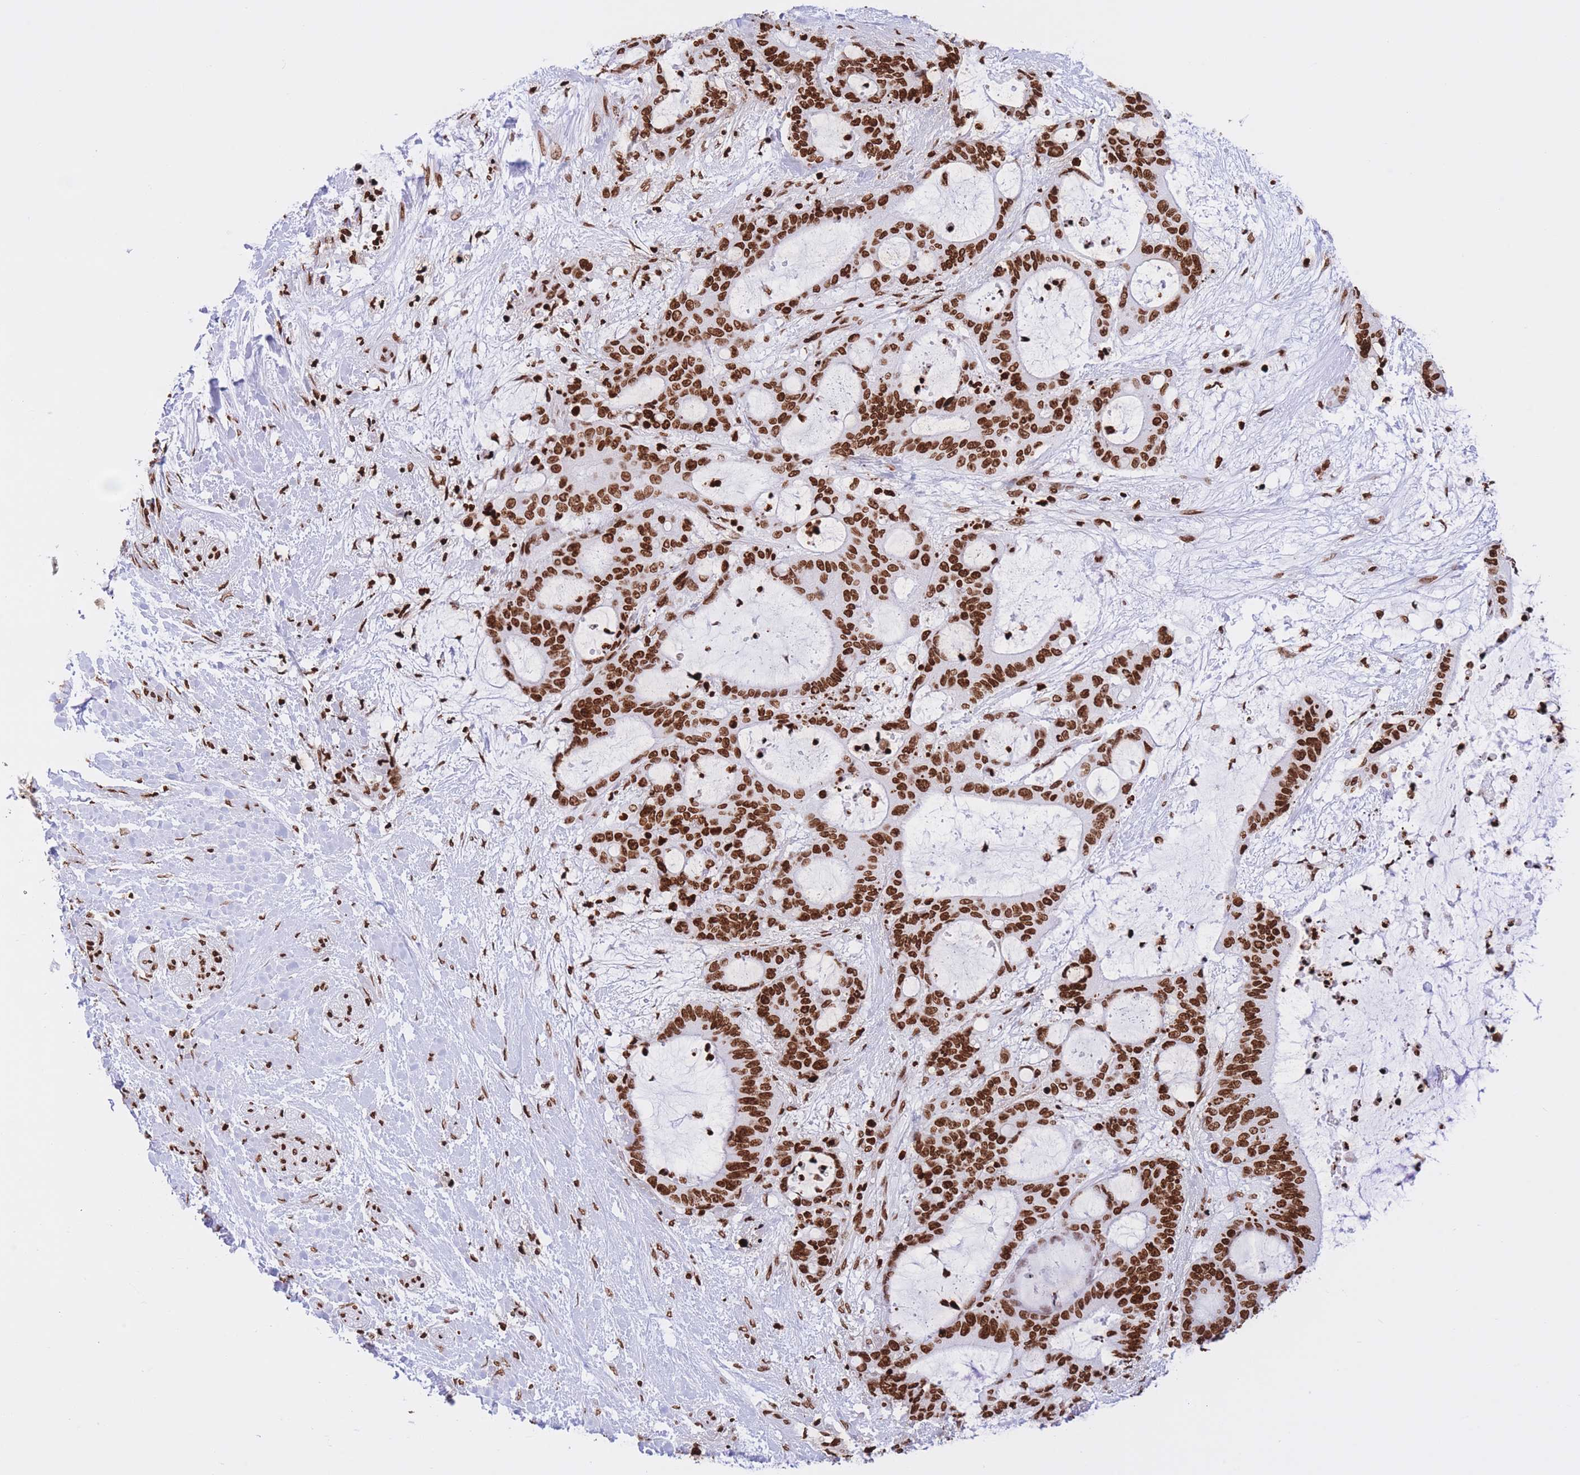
{"staining": {"intensity": "strong", "quantity": ">75%", "location": "nuclear"}, "tissue": "liver cancer", "cell_type": "Tumor cells", "image_type": "cancer", "snomed": [{"axis": "morphology", "description": "Normal tissue, NOS"}, {"axis": "morphology", "description": "Cholangiocarcinoma"}, {"axis": "topography", "description": "Liver"}, {"axis": "topography", "description": "Peripheral nerve tissue"}], "caption": "Liver cancer stained with DAB (3,3'-diaminobenzidine) immunohistochemistry (IHC) displays high levels of strong nuclear expression in about >75% of tumor cells.", "gene": "H2BC11", "patient": {"sex": "female", "age": 73}}